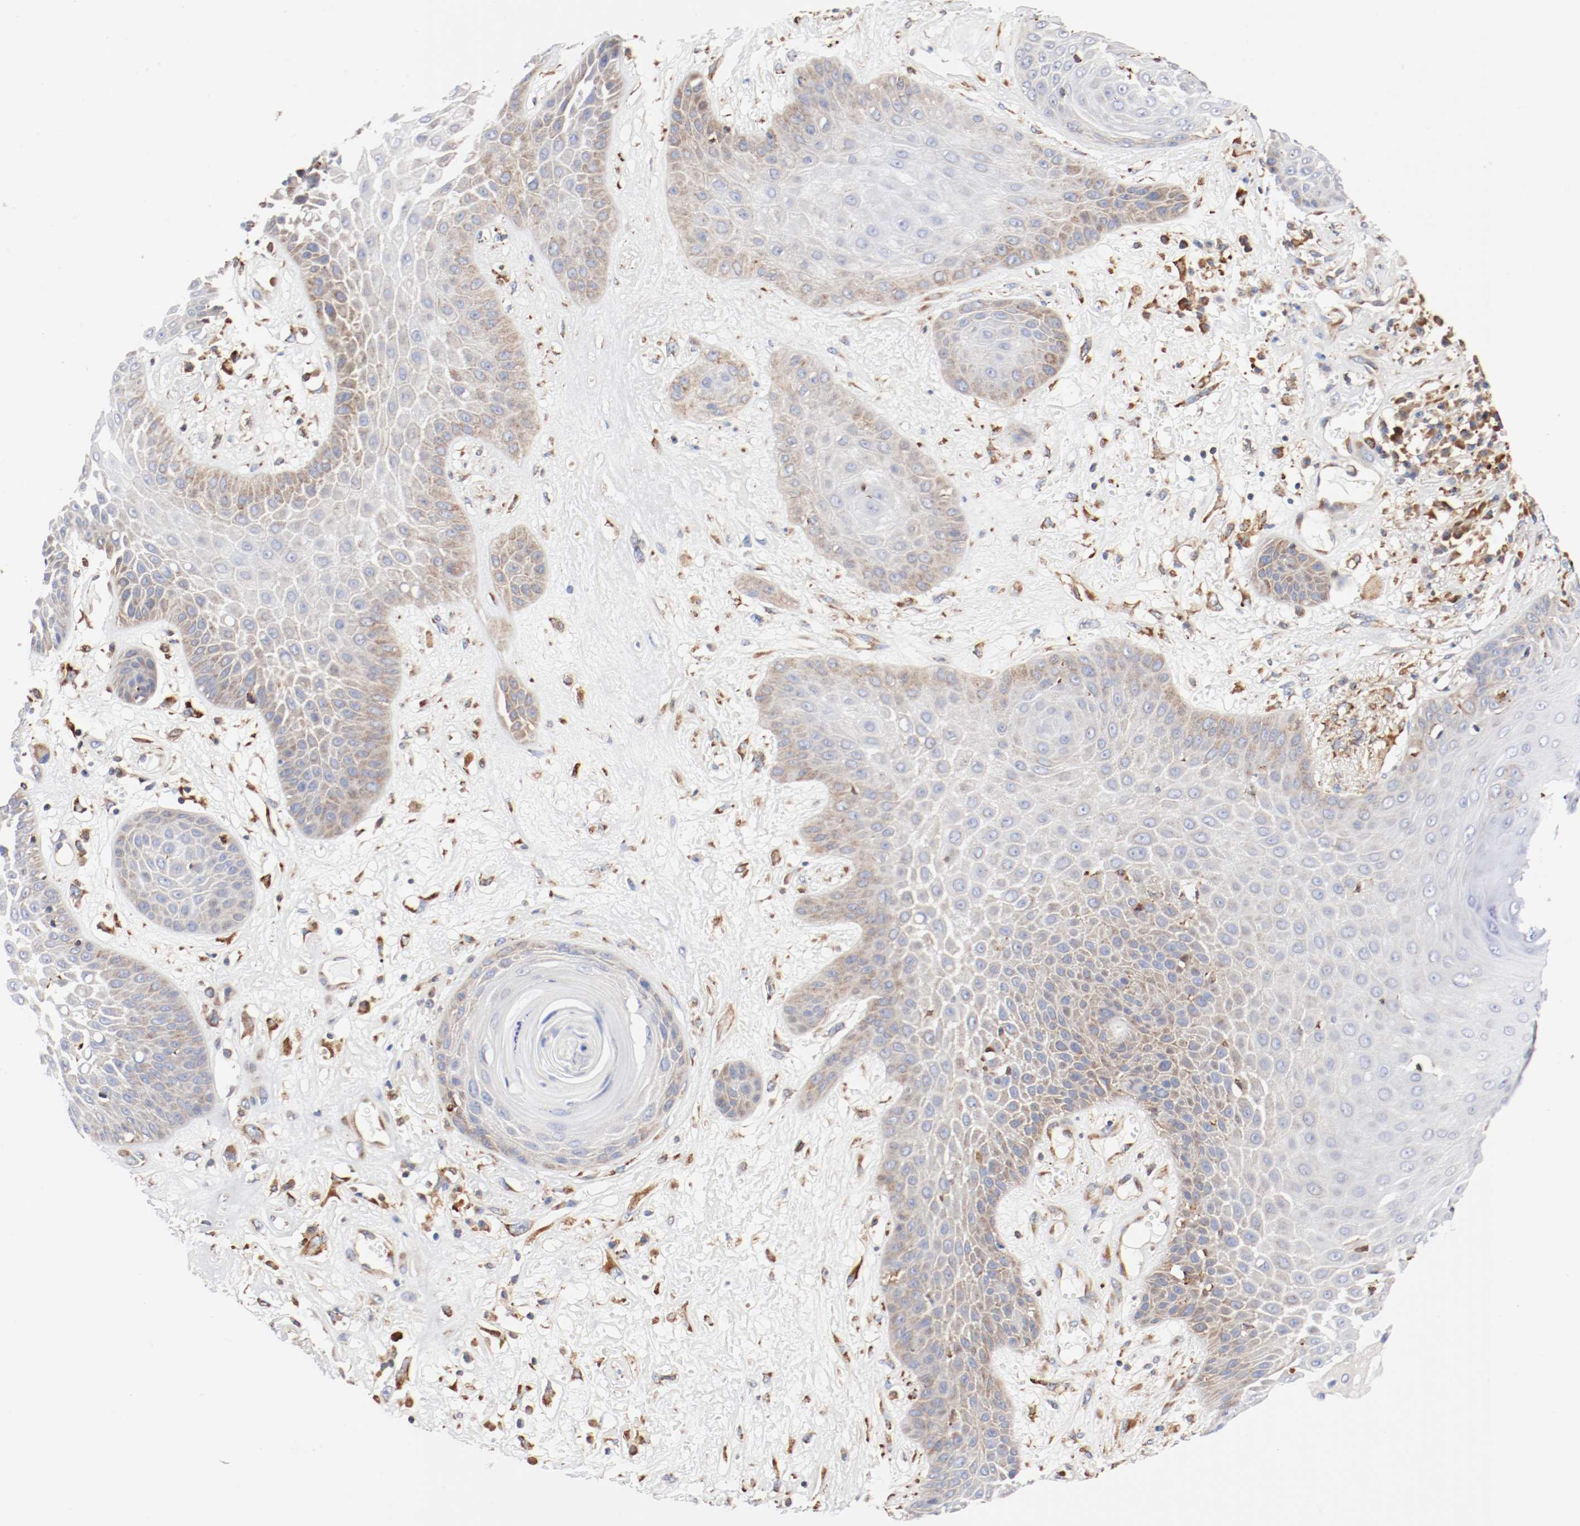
{"staining": {"intensity": "moderate", "quantity": "25%-75%", "location": "cytoplasmic/membranous"}, "tissue": "skin cancer", "cell_type": "Tumor cells", "image_type": "cancer", "snomed": [{"axis": "morphology", "description": "Squamous cell carcinoma, NOS"}, {"axis": "topography", "description": "Skin"}], "caption": "A brown stain highlights moderate cytoplasmic/membranous expression of a protein in human skin cancer tumor cells. Immunohistochemistry (ihc) stains the protein in brown and the nuclei are stained blue.", "gene": "PDPK1", "patient": {"sex": "male", "age": 65}}